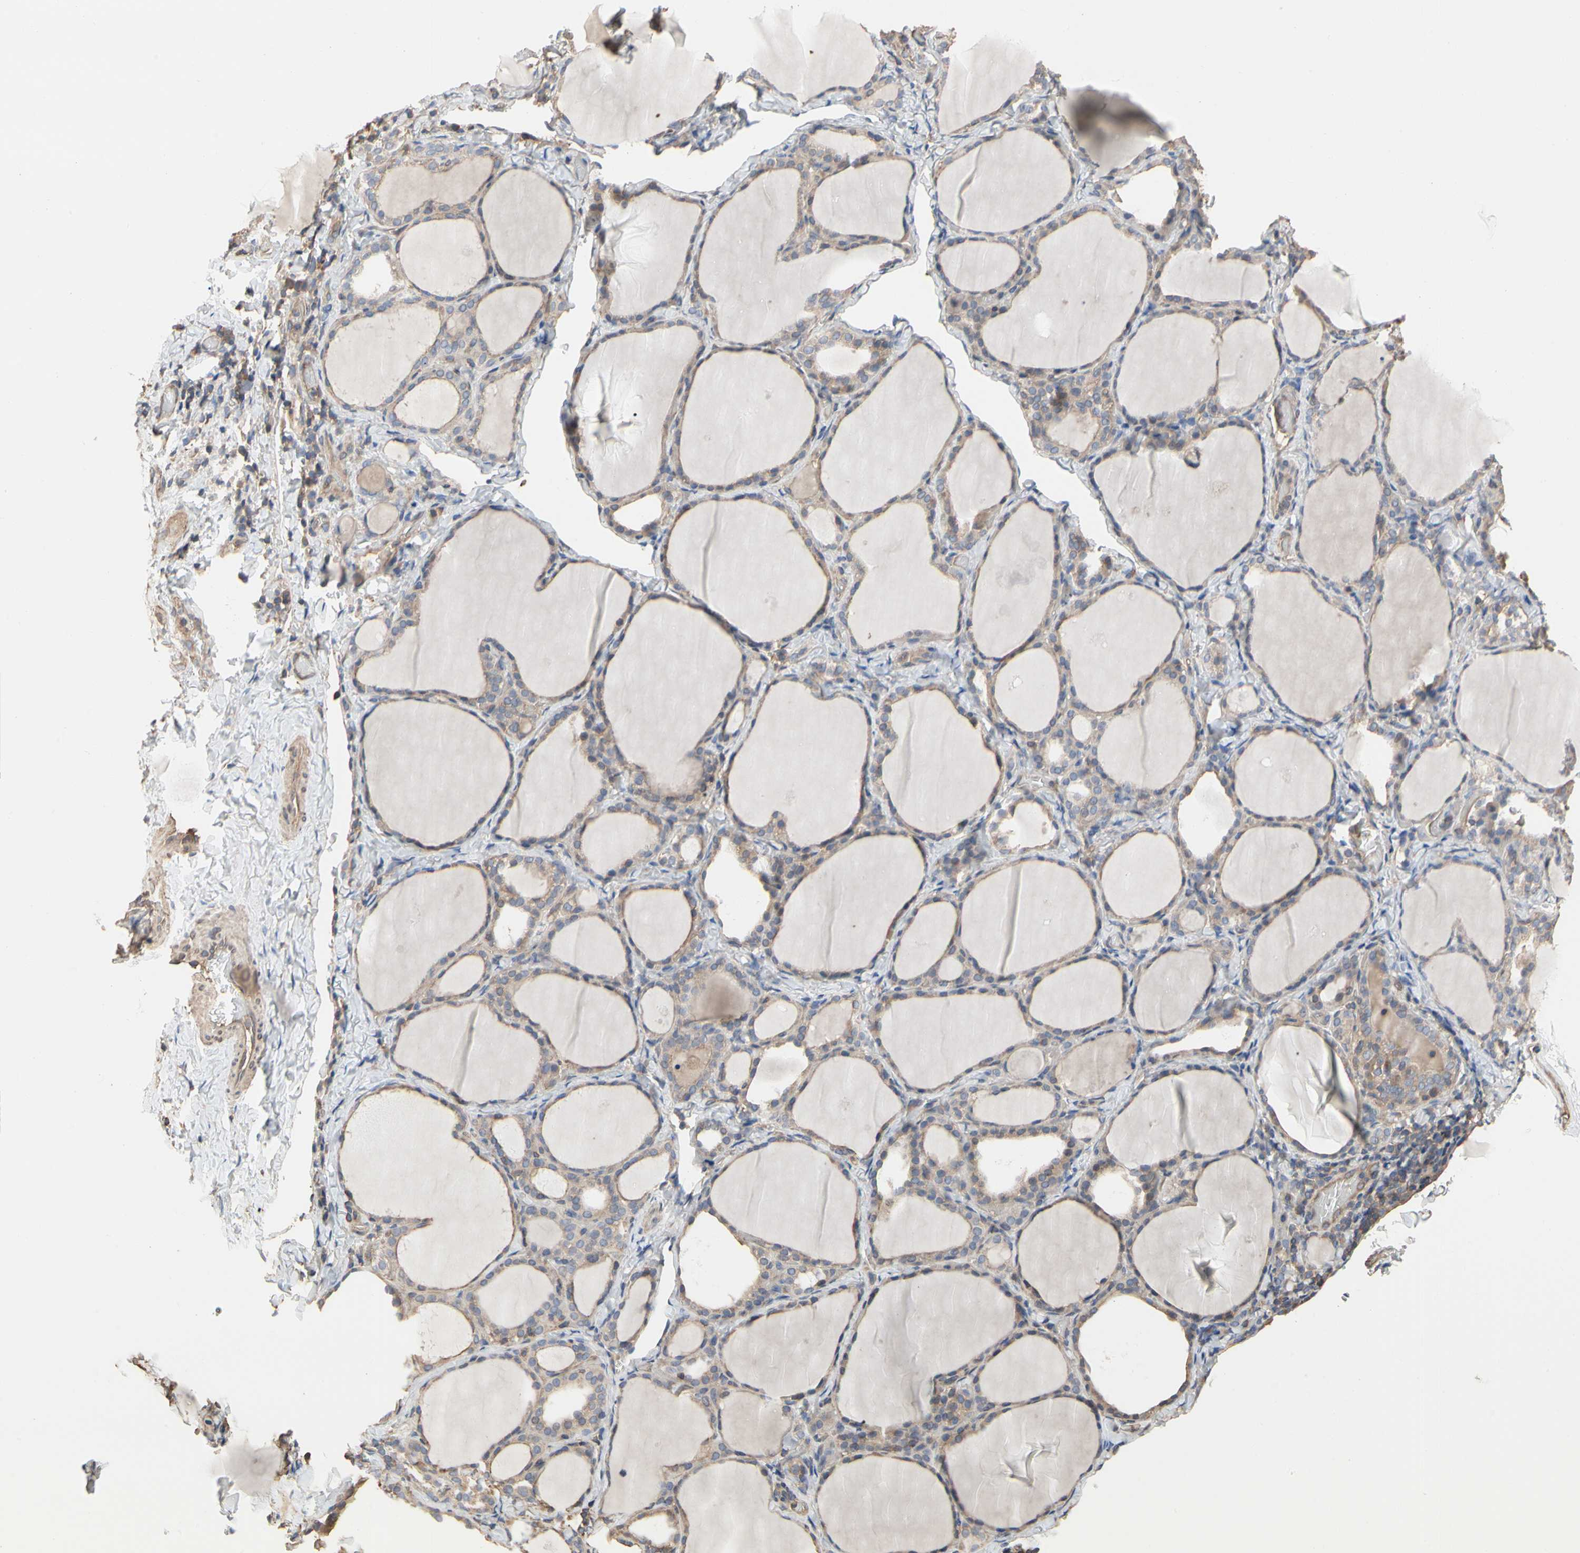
{"staining": {"intensity": "weak", "quantity": ">75%", "location": "cytoplasmic/membranous"}, "tissue": "thyroid gland", "cell_type": "Glandular cells", "image_type": "normal", "snomed": [{"axis": "morphology", "description": "Normal tissue, NOS"}, {"axis": "morphology", "description": "Papillary adenocarcinoma, NOS"}, {"axis": "topography", "description": "Thyroid gland"}], "caption": "Immunohistochemical staining of normal thyroid gland demonstrates low levels of weak cytoplasmic/membranous positivity in approximately >75% of glandular cells.", "gene": "PDZK1", "patient": {"sex": "female", "age": 30}}